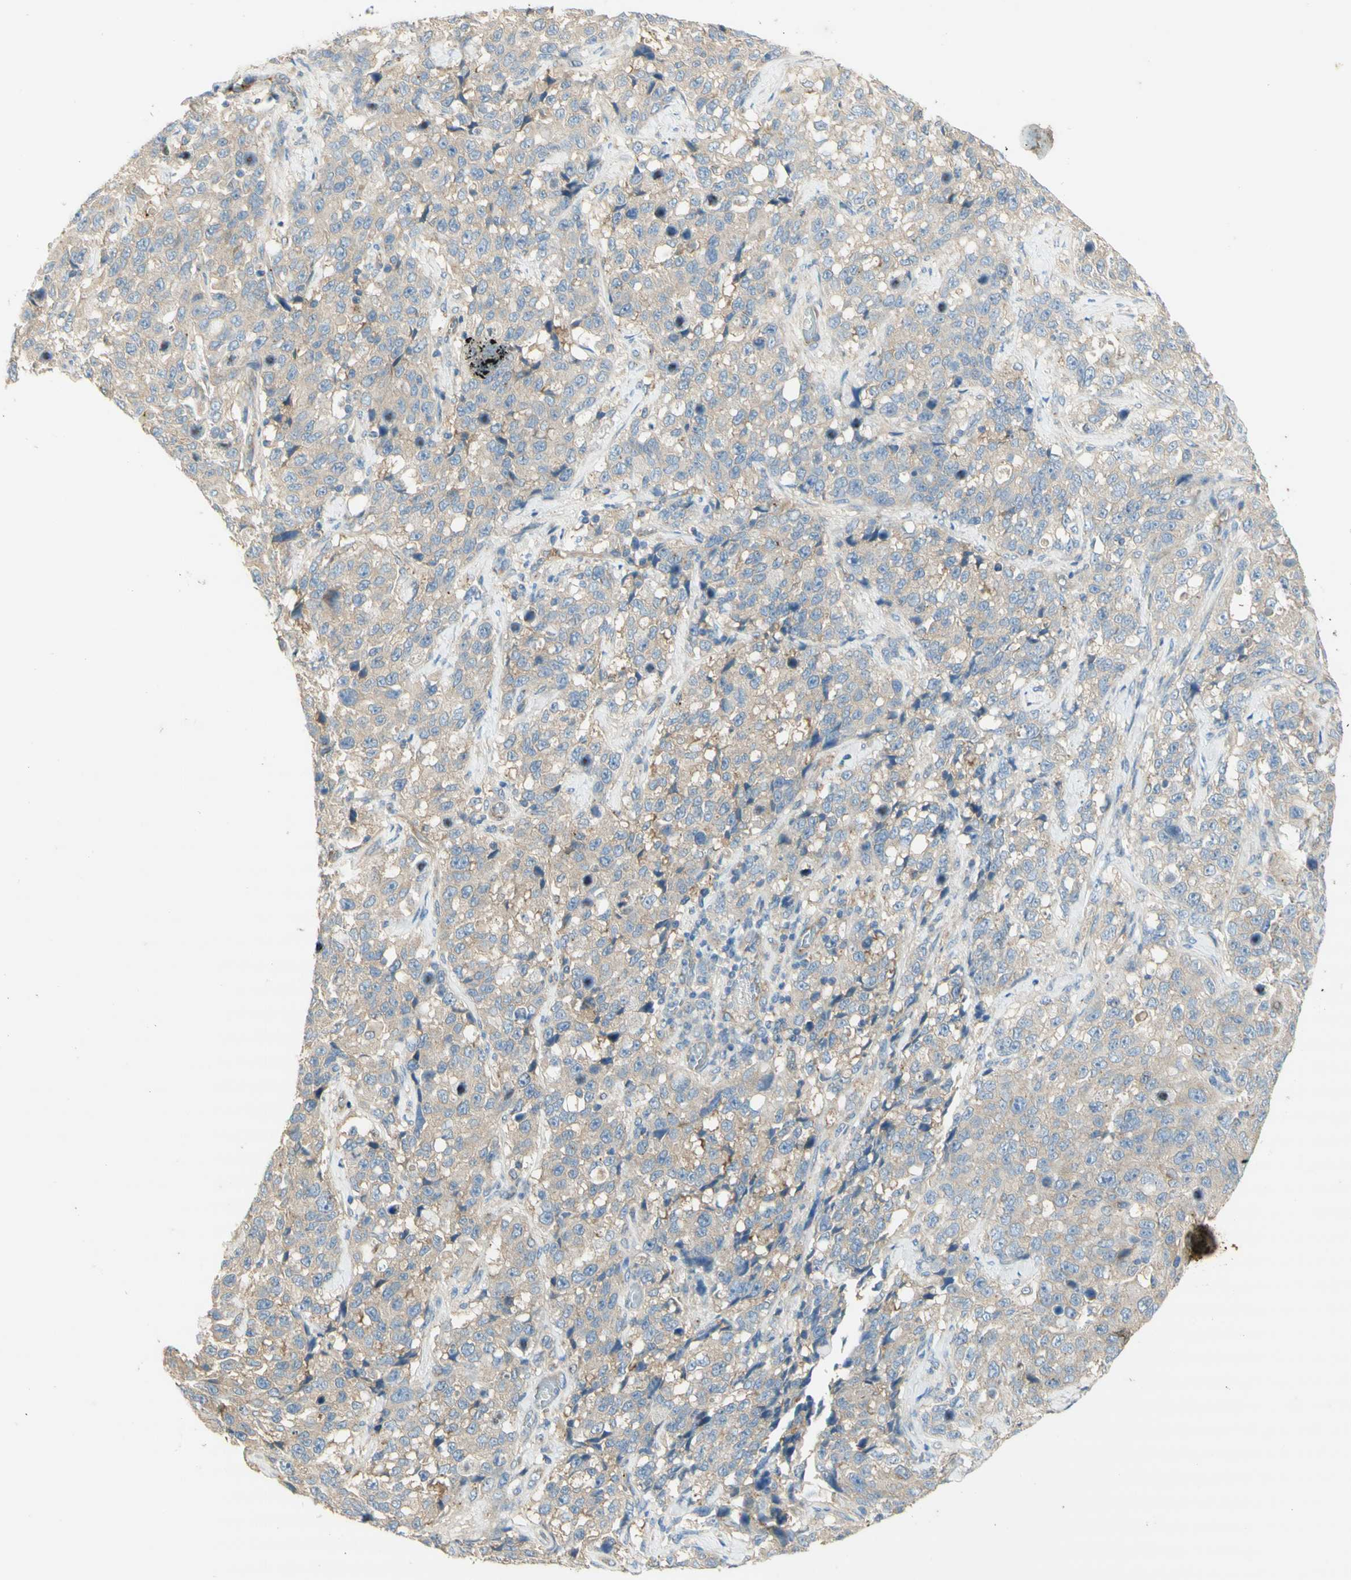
{"staining": {"intensity": "weak", "quantity": ">75%", "location": "cytoplasmic/membranous"}, "tissue": "stomach cancer", "cell_type": "Tumor cells", "image_type": "cancer", "snomed": [{"axis": "morphology", "description": "Normal tissue, NOS"}, {"axis": "morphology", "description": "Adenocarcinoma, NOS"}, {"axis": "topography", "description": "Stomach"}], "caption": "Adenocarcinoma (stomach) stained with DAB immunohistochemistry exhibits low levels of weak cytoplasmic/membranous positivity in about >75% of tumor cells. The staining was performed using DAB (3,3'-diaminobenzidine), with brown indicating positive protein expression. Nuclei are stained blue with hematoxylin.", "gene": "DYNC1H1", "patient": {"sex": "male", "age": 48}}